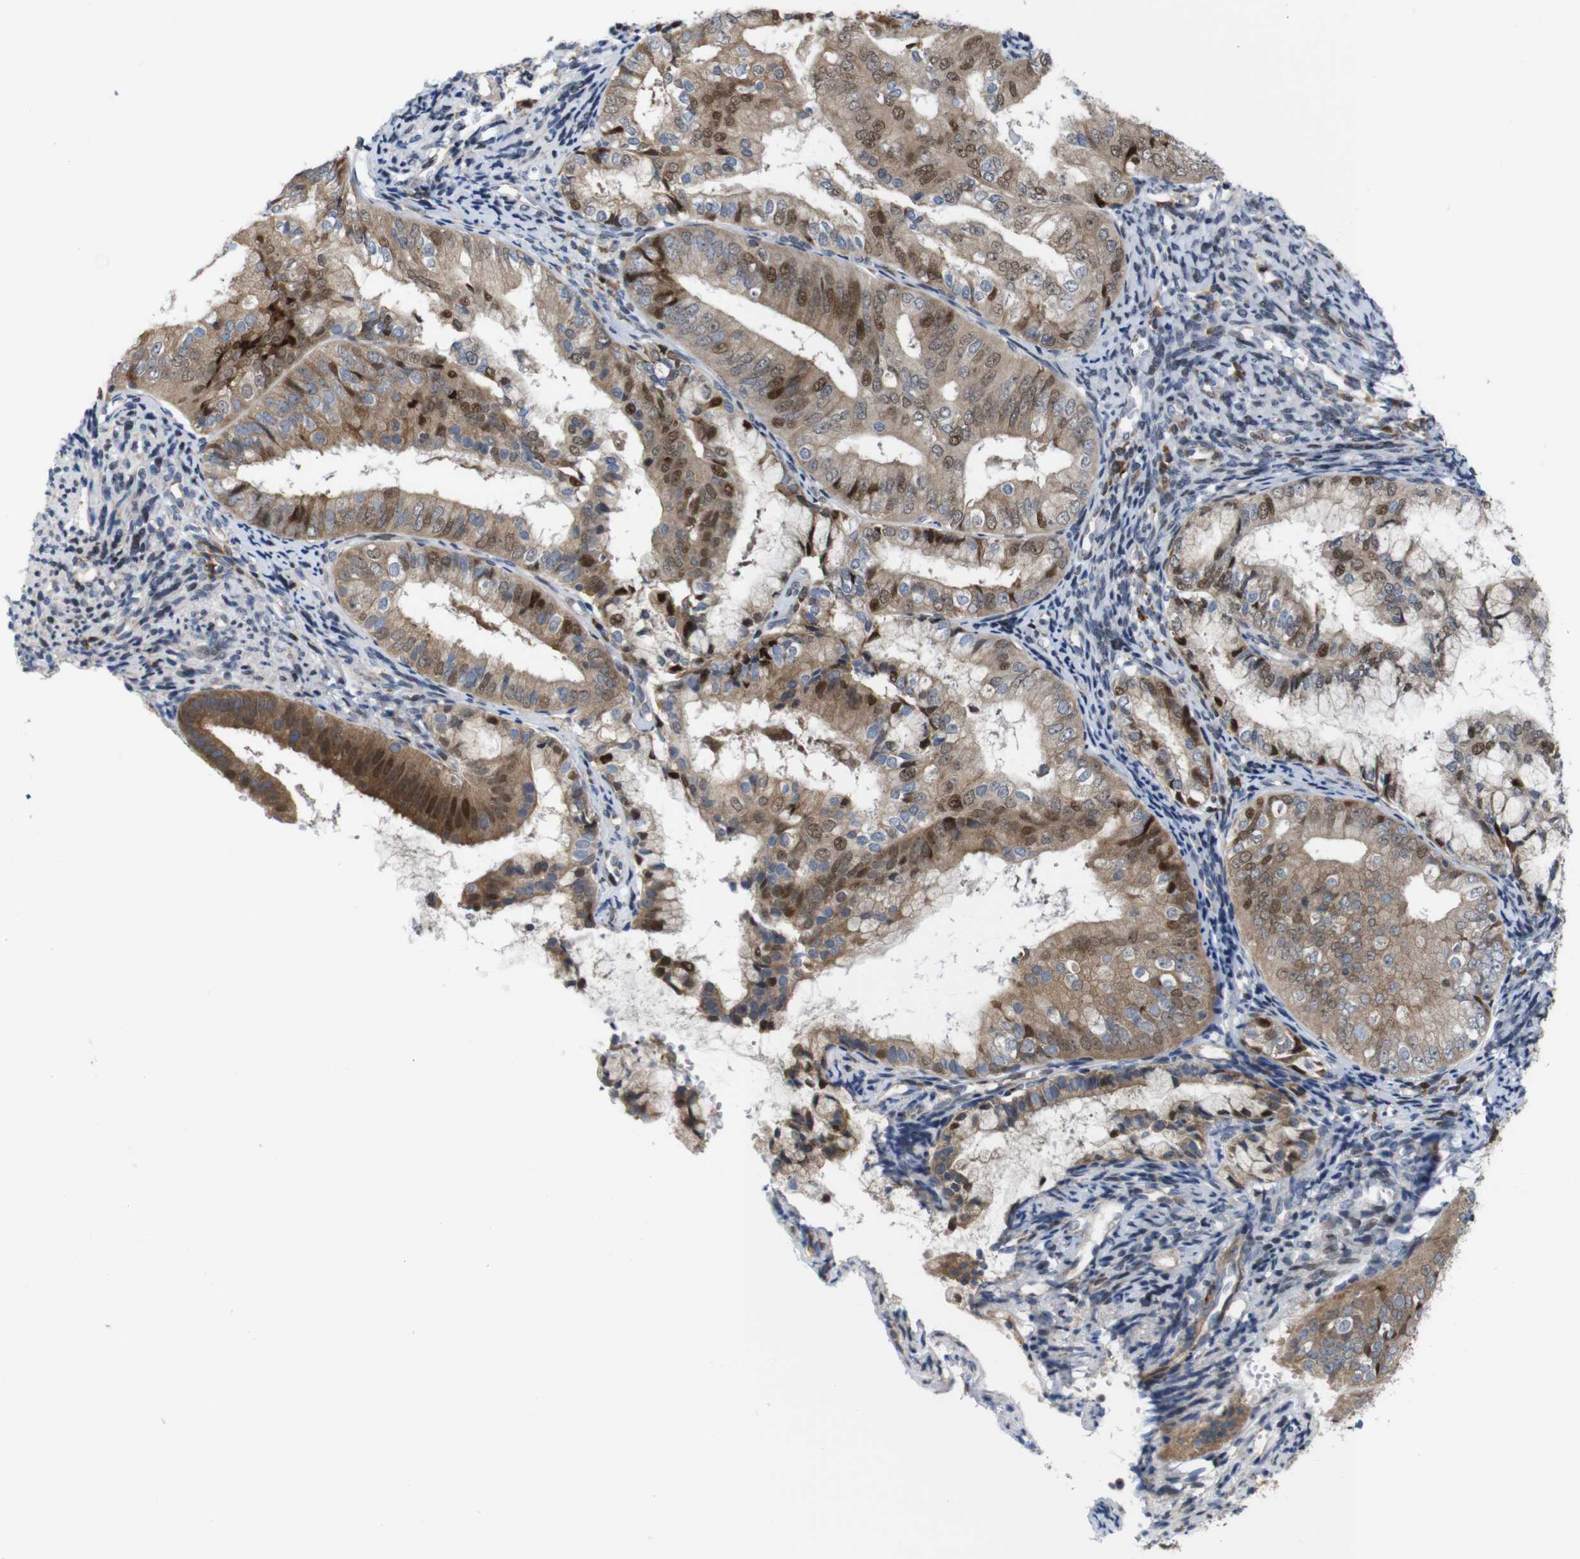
{"staining": {"intensity": "moderate", "quantity": ">75%", "location": "cytoplasmic/membranous,nuclear"}, "tissue": "endometrial cancer", "cell_type": "Tumor cells", "image_type": "cancer", "snomed": [{"axis": "morphology", "description": "Adenocarcinoma, NOS"}, {"axis": "topography", "description": "Endometrium"}], "caption": "About >75% of tumor cells in human adenocarcinoma (endometrial) demonstrate moderate cytoplasmic/membranous and nuclear protein expression as visualized by brown immunohistochemical staining.", "gene": "PTPN1", "patient": {"sex": "female", "age": 63}}